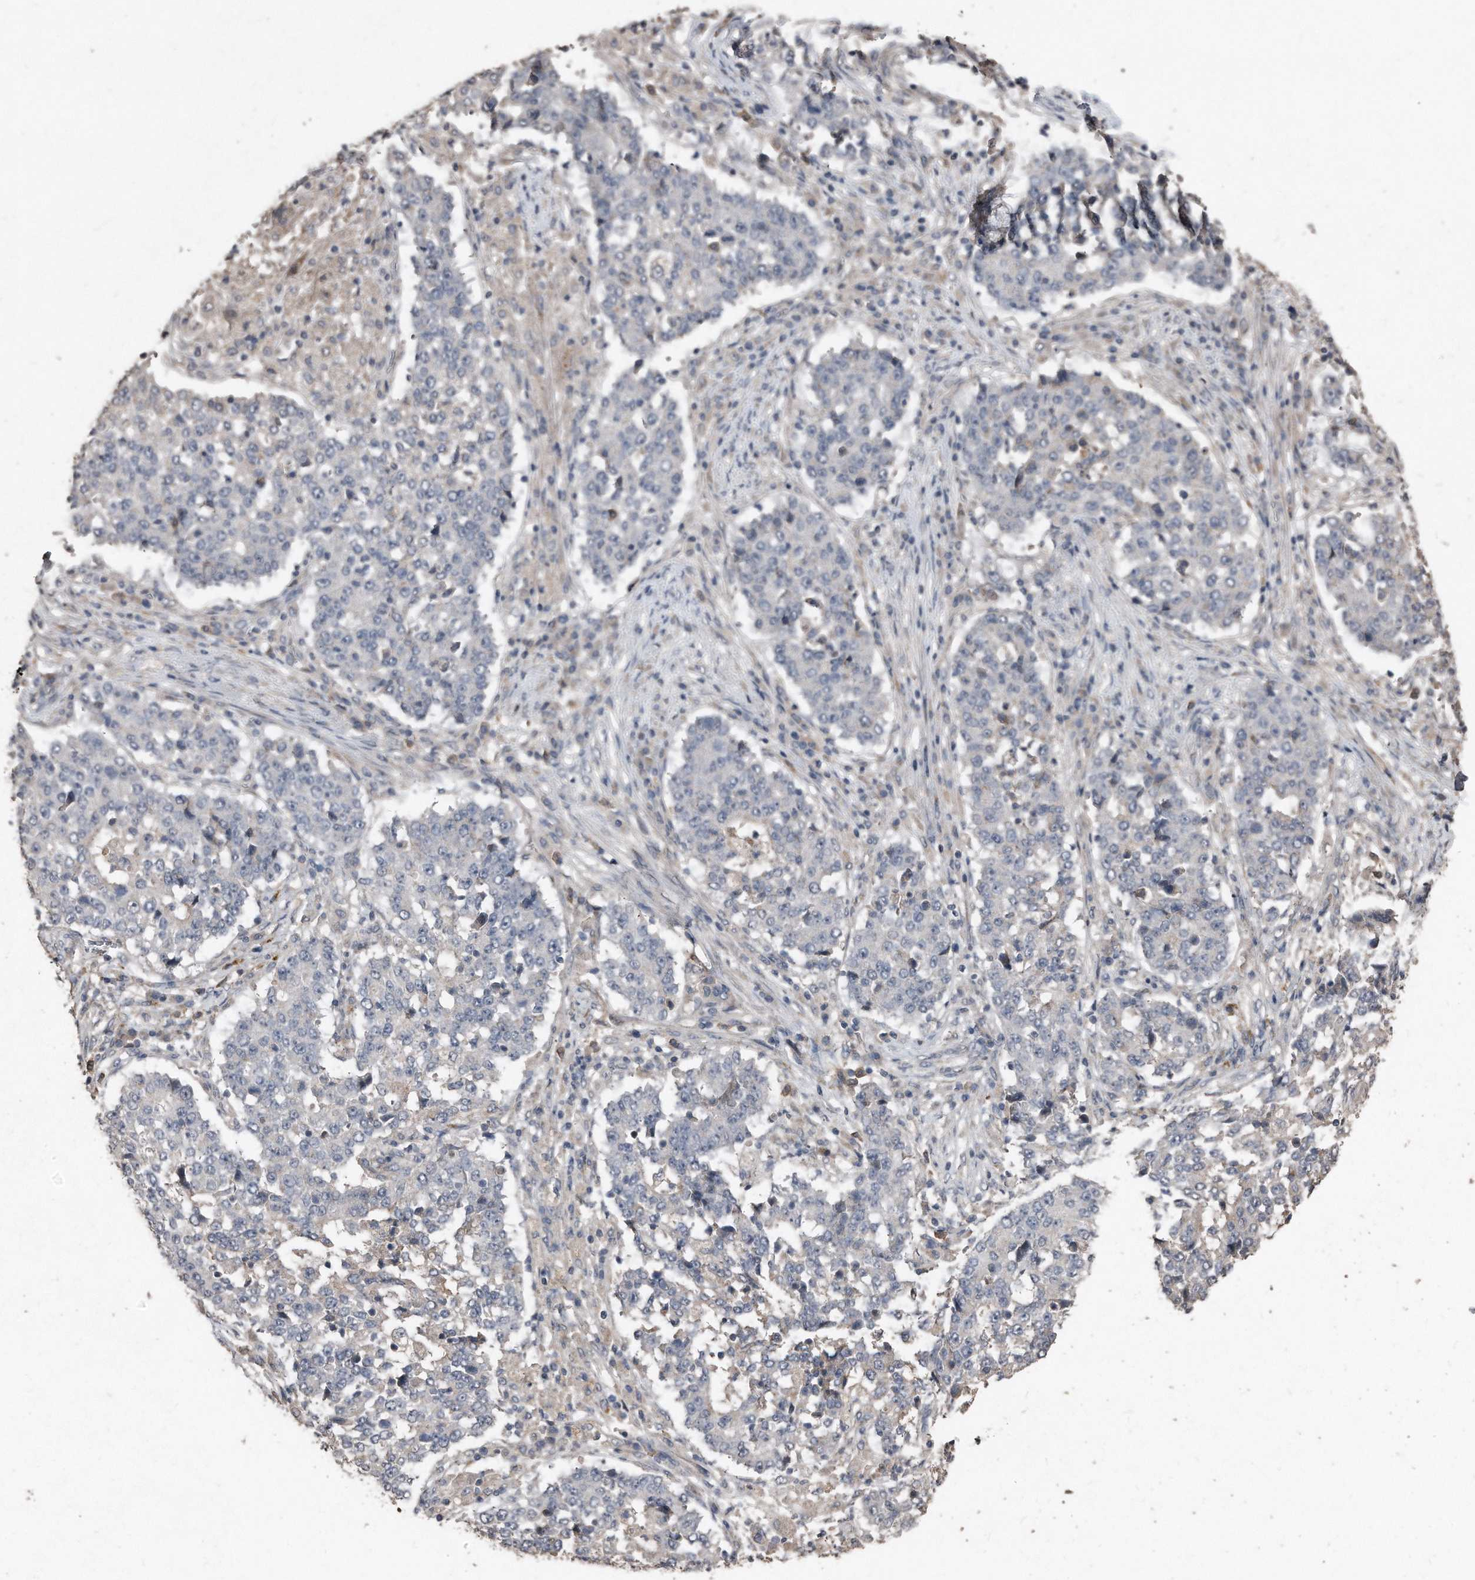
{"staining": {"intensity": "negative", "quantity": "none", "location": "none"}, "tissue": "stomach cancer", "cell_type": "Tumor cells", "image_type": "cancer", "snomed": [{"axis": "morphology", "description": "Adenocarcinoma, NOS"}, {"axis": "topography", "description": "Stomach"}], "caption": "Tumor cells are negative for brown protein staining in stomach adenocarcinoma.", "gene": "ANKRD10", "patient": {"sex": "male", "age": 59}}